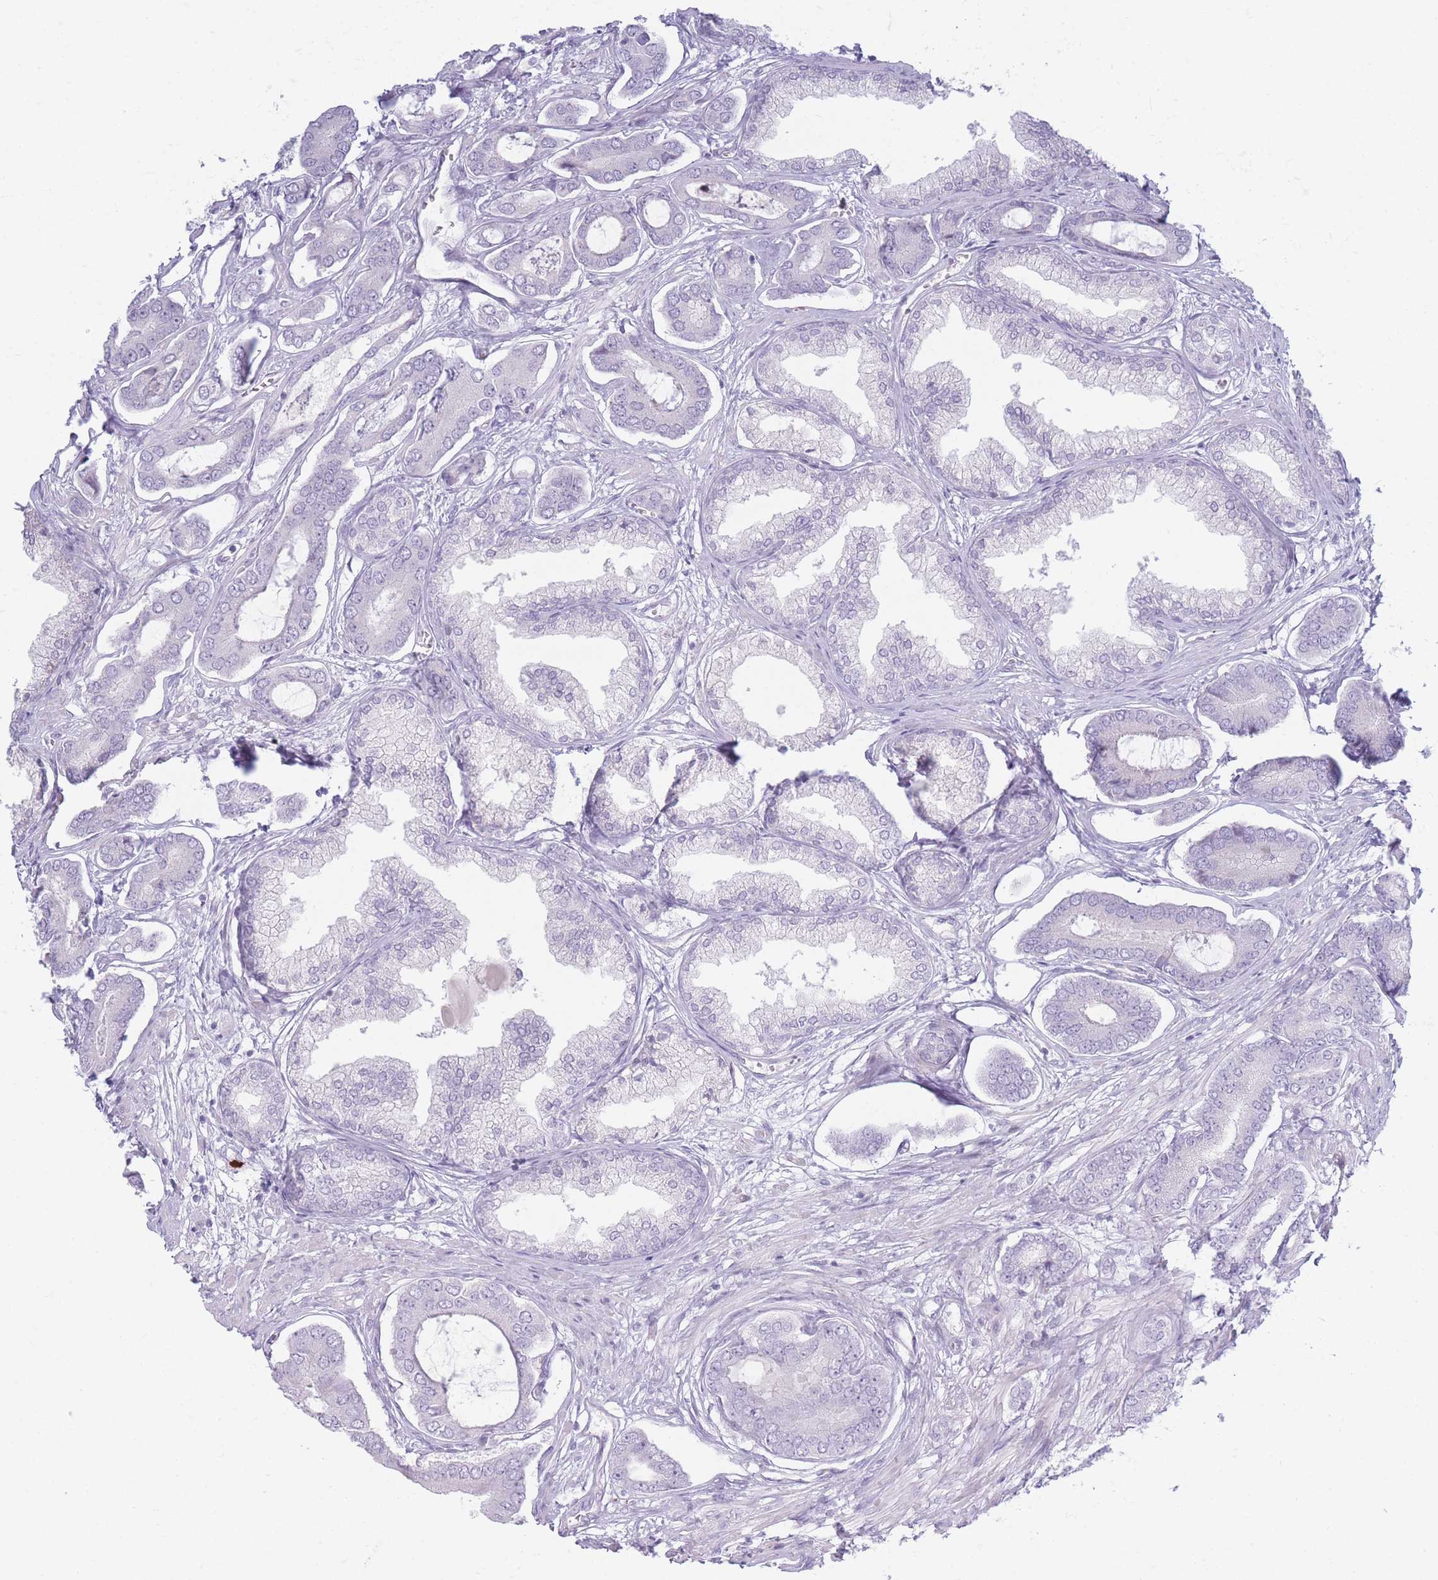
{"staining": {"intensity": "negative", "quantity": "none", "location": "none"}, "tissue": "prostate cancer", "cell_type": "Tumor cells", "image_type": "cancer", "snomed": [{"axis": "morphology", "description": "Adenocarcinoma, NOS"}, {"axis": "topography", "description": "Prostate and seminal vesicle, NOS"}], "caption": "The immunohistochemistry (IHC) histopathology image has no significant staining in tumor cells of prostate cancer (adenocarcinoma) tissue.", "gene": "PLEKHG2", "patient": {"sex": "male", "age": 76}}